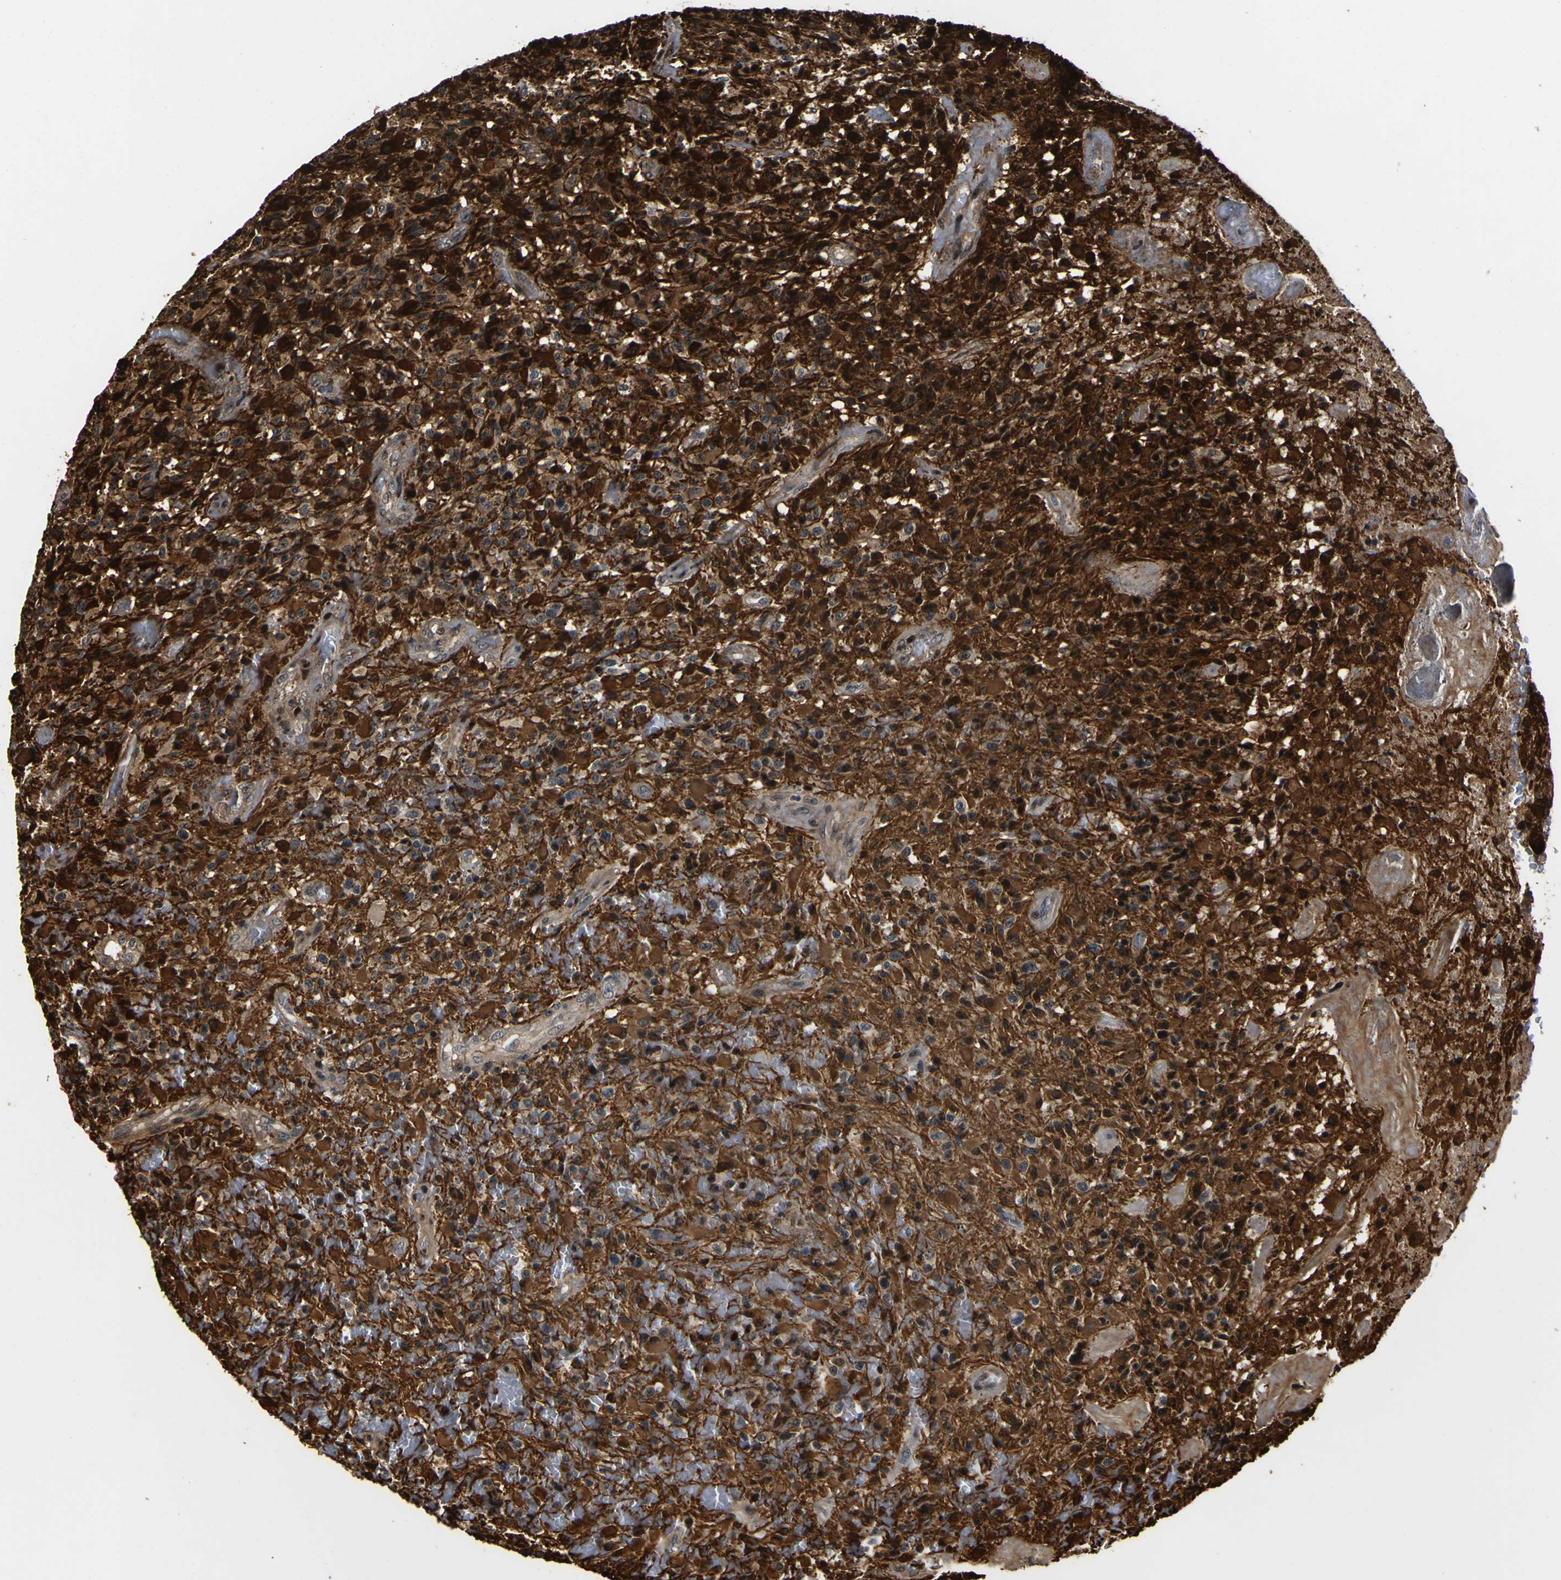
{"staining": {"intensity": "strong", "quantity": ">75%", "location": "cytoplasmic/membranous,nuclear"}, "tissue": "glioma", "cell_type": "Tumor cells", "image_type": "cancer", "snomed": [{"axis": "morphology", "description": "Glioma, malignant, High grade"}, {"axis": "topography", "description": "Brain"}], "caption": "This is an image of immunohistochemistry (IHC) staining of malignant glioma (high-grade), which shows strong positivity in the cytoplasmic/membranous and nuclear of tumor cells.", "gene": "LRP4", "patient": {"sex": "male", "age": 71}}